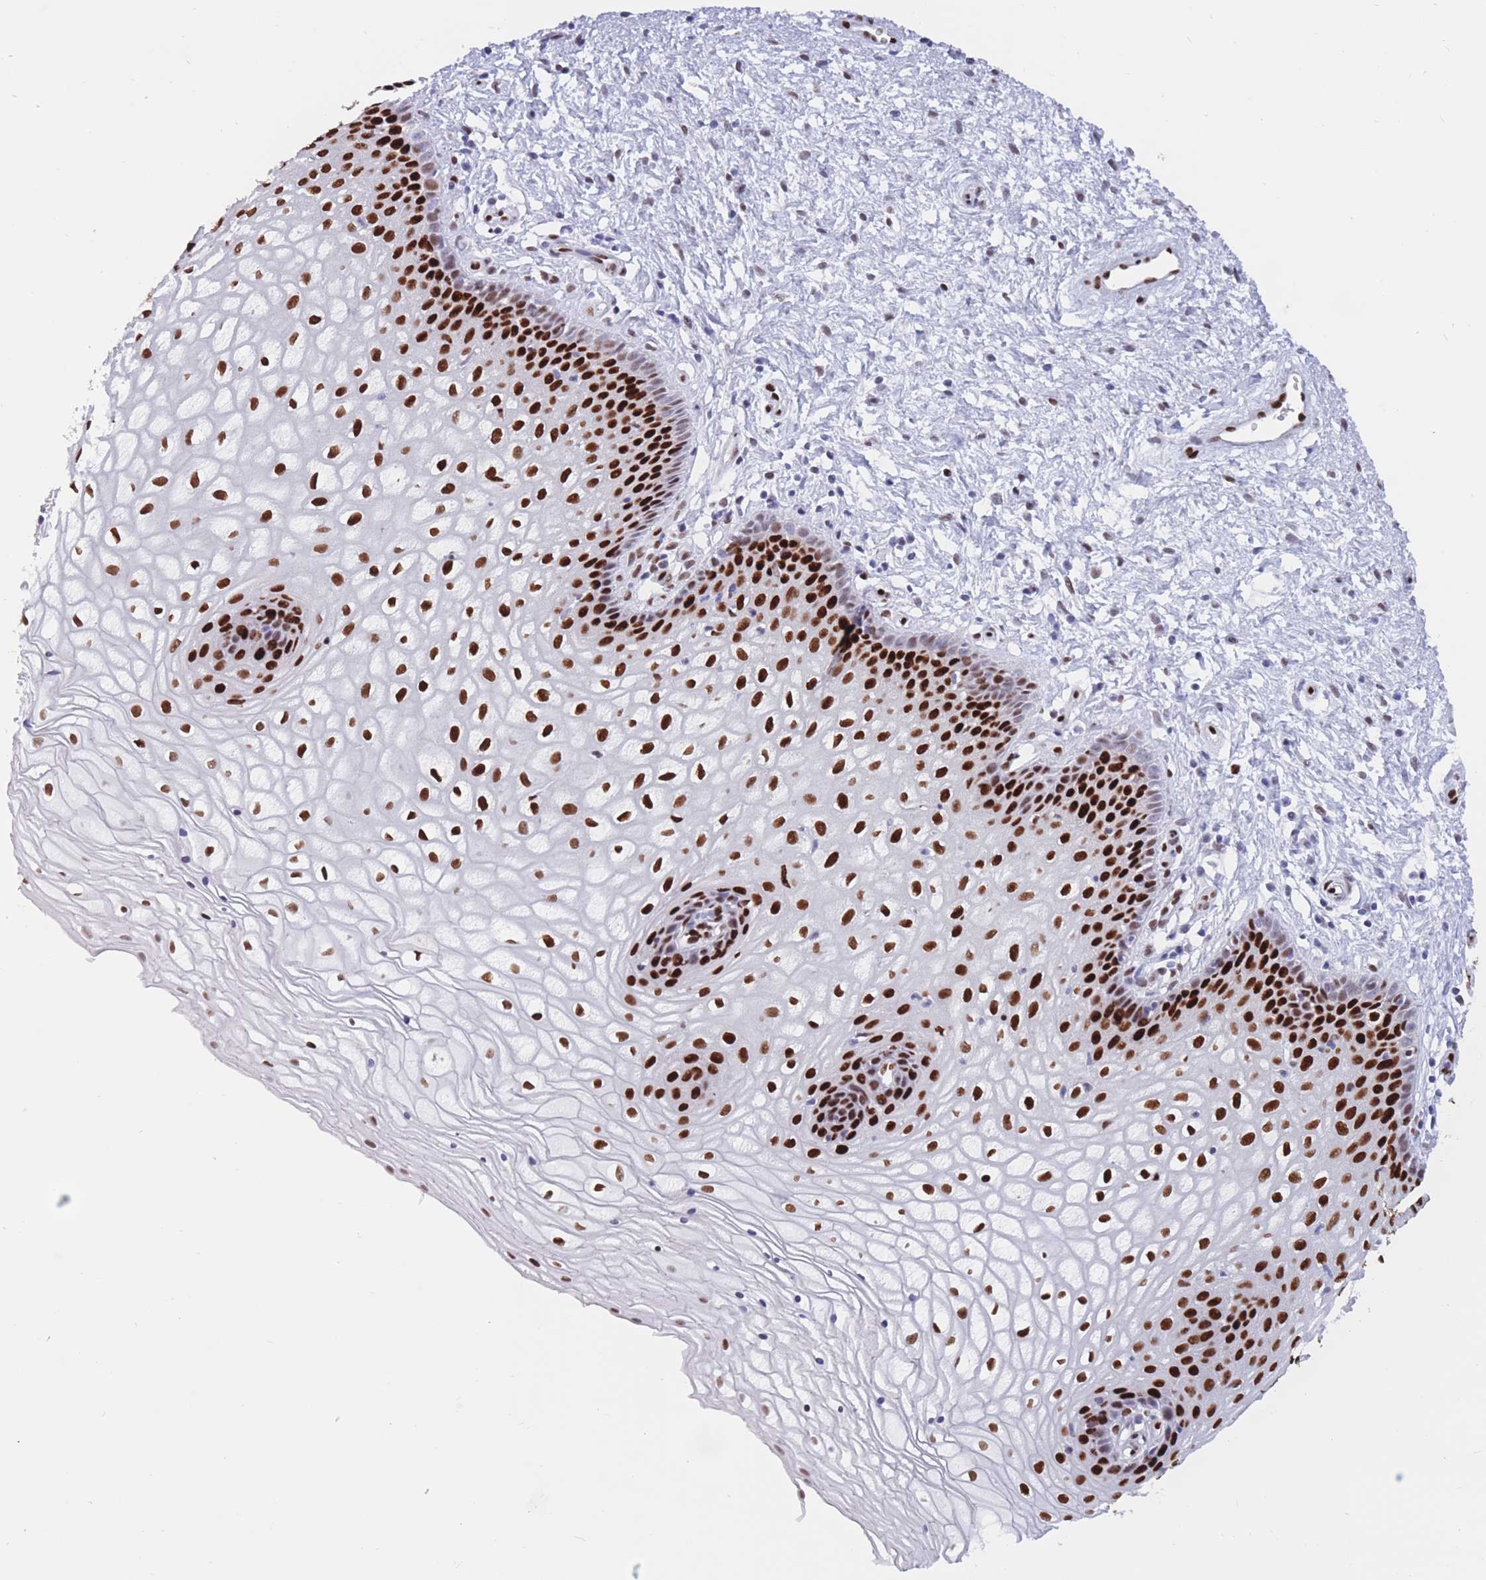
{"staining": {"intensity": "strong", "quantity": "25%-75%", "location": "nuclear"}, "tissue": "vagina", "cell_type": "Squamous epithelial cells", "image_type": "normal", "snomed": [{"axis": "morphology", "description": "Normal tissue, NOS"}, {"axis": "topography", "description": "Vagina"}], "caption": "Immunohistochemical staining of normal human vagina demonstrates high levels of strong nuclear expression in about 25%-75% of squamous epithelial cells.", "gene": "NASP", "patient": {"sex": "female", "age": 34}}